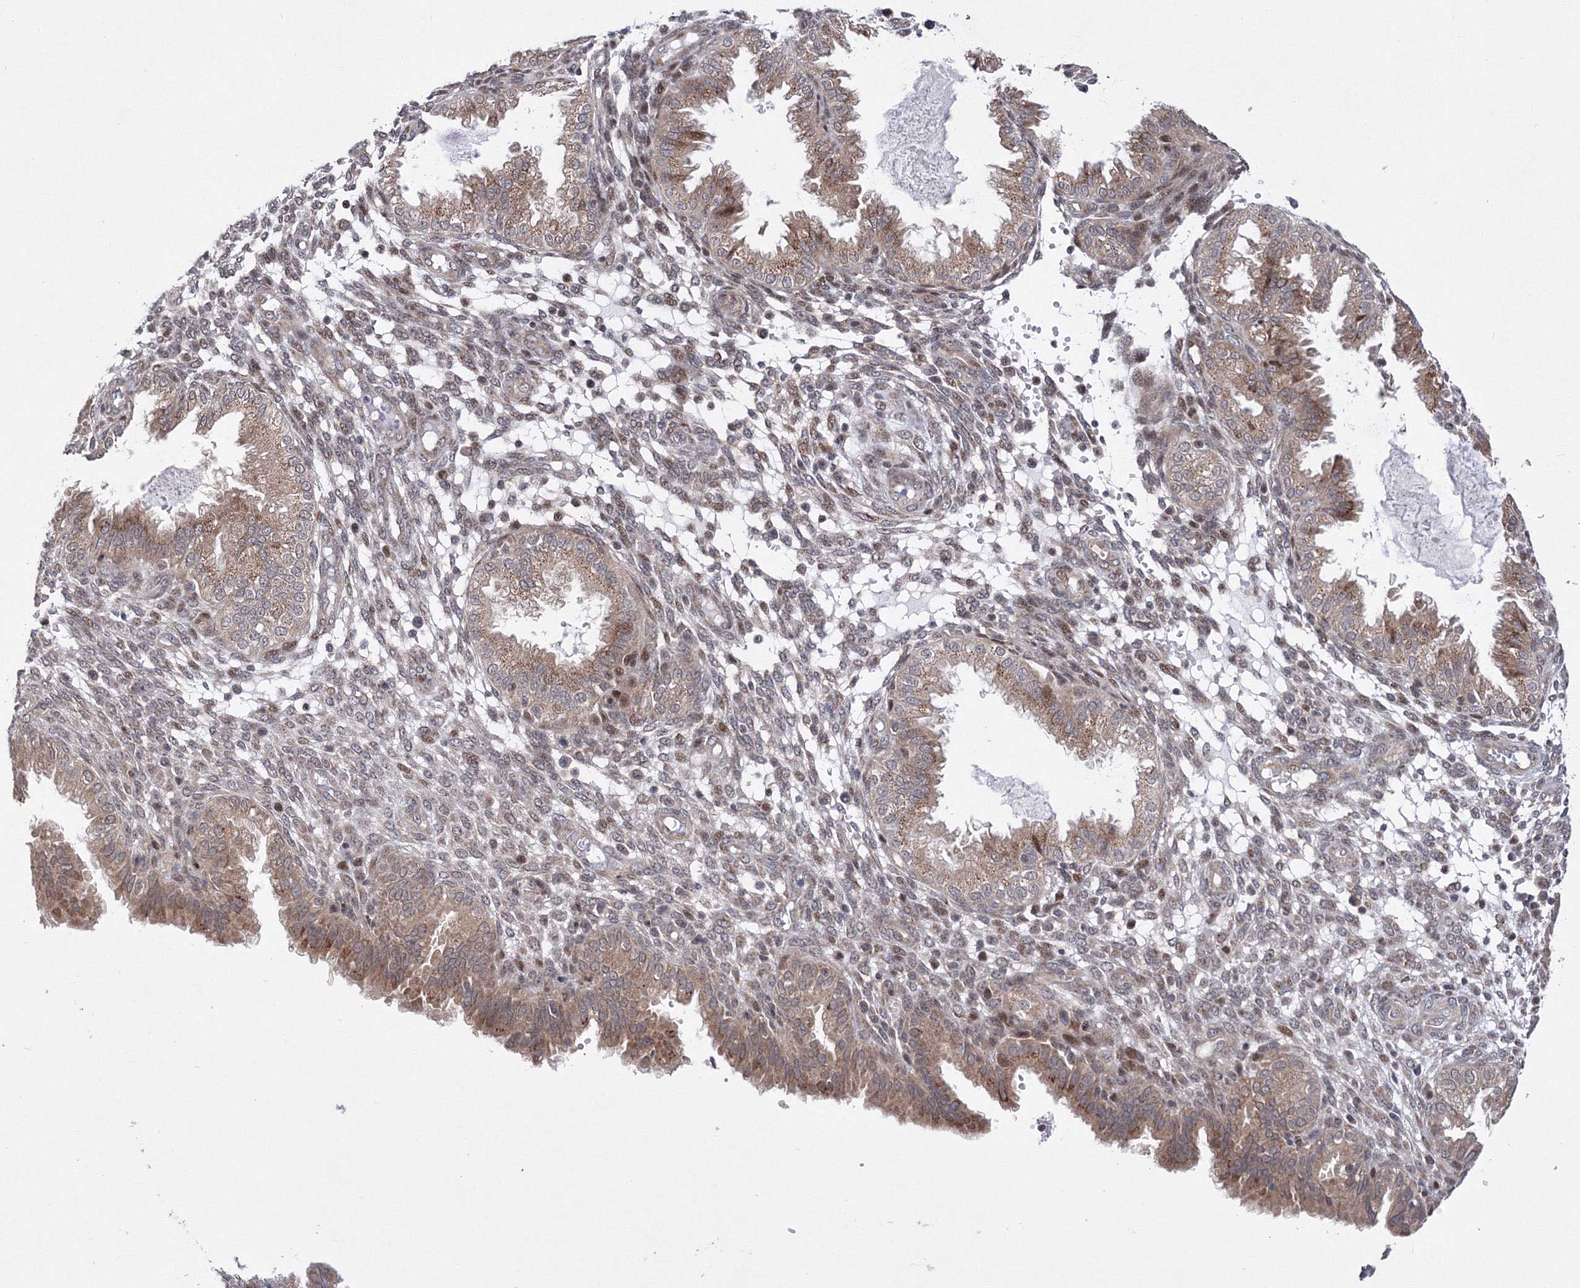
{"staining": {"intensity": "moderate", "quantity": "<25%", "location": "cytoplasmic/membranous,nuclear"}, "tissue": "endometrium", "cell_type": "Cells in endometrial stroma", "image_type": "normal", "snomed": [{"axis": "morphology", "description": "Normal tissue, NOS"}, {"axis": "topography", "description": "Endometrium"}], "caption": "An immunohistochemistry photomicrograph of normal tissue is shown. Protein staining in brown highlights moderate cytoplasmic/membranous,nuclear positivity in endometrium within cells in endometrial stroma. (DAB = brown stain, brightfield microscopy at high magnification).", "gene": "GPN1", "patient": {"sex": "female", "age": 33}}